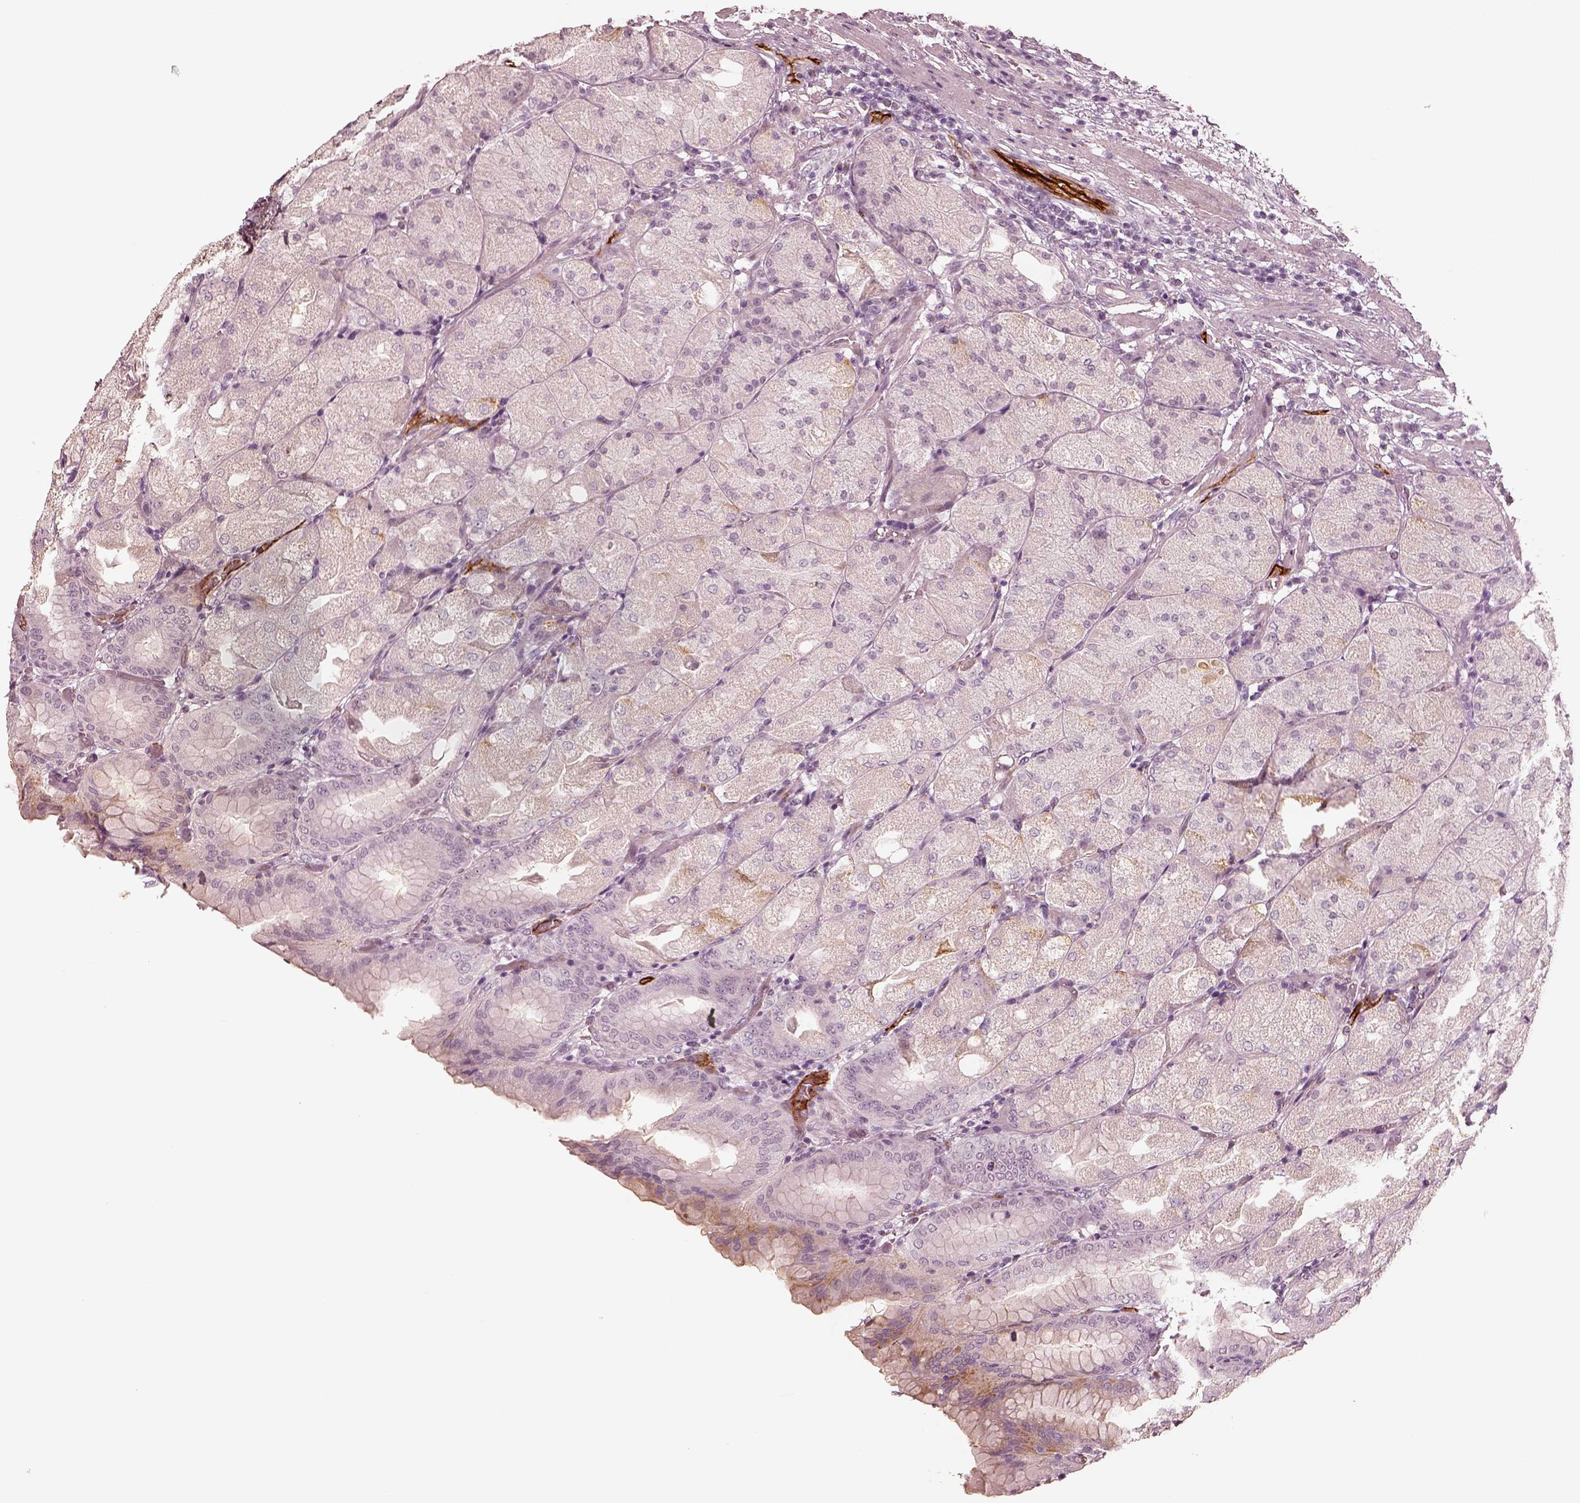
{"staining": {"intensity": "negative", "quantity": "none", "location": "none"}, "tissue": "stomach", "cell_type": "Glandular cells", "image_type": "normal", "snomed": [{"axis": "morphology", "description": "Normal tissue, NOS"}, {"axis": "topography", "description": "Stomach, upper"}, {"axis": "topography", "description": "Stomach"}, {"axis": "topography", "description": "Stomach, lower"}], "caption": "An image of human stomach is negative for staining in glandular cells. Brightfield microscopy of immunohistochemistry (IHC) stained with DAB (3,3'-diaminobenzidine) (brown) and hematoxylin (blue), captured at high magnification.", "gene": "MADCAM1", "patient": {"sex": "male", "age": 62}}